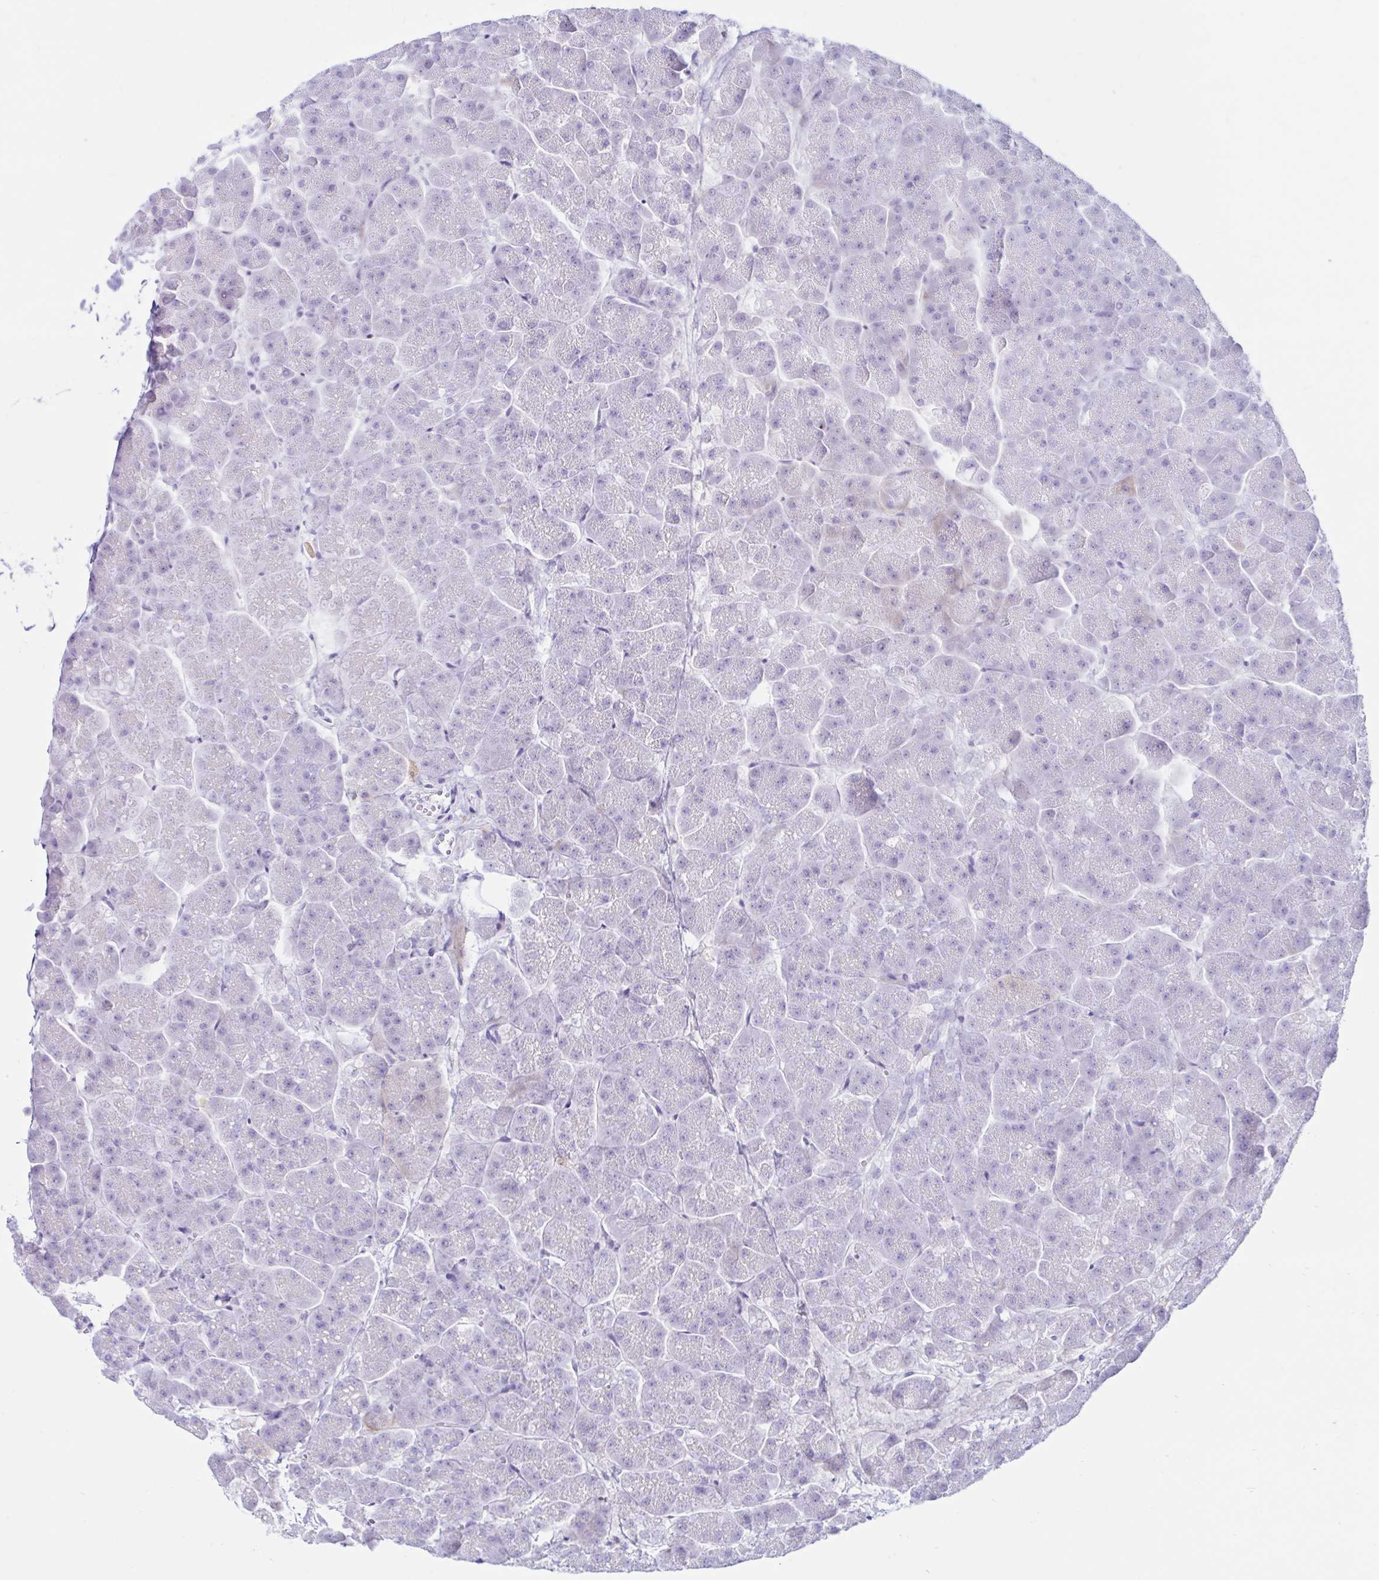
{"staining": {"intensity": "negative", "quantity": "none", "location": "none"}, "tissue": "pancreas", "cell_type": "Exocrine glandular cells", "image_type": "normal", "snomed": [{"axis": "morphology", "description": "Normal tissue, NOS"}, {"axis": "topography", "description": "Pancreas"}, {"axis": "topography", "description": "Peripheral nerve tissue"}], "caption": "Image shows no significant protein positivity in exocrine glandular cells of unremarkable pancreas.", "gene": "BEST1", "patient": {"sex": "male", "age": 54}}